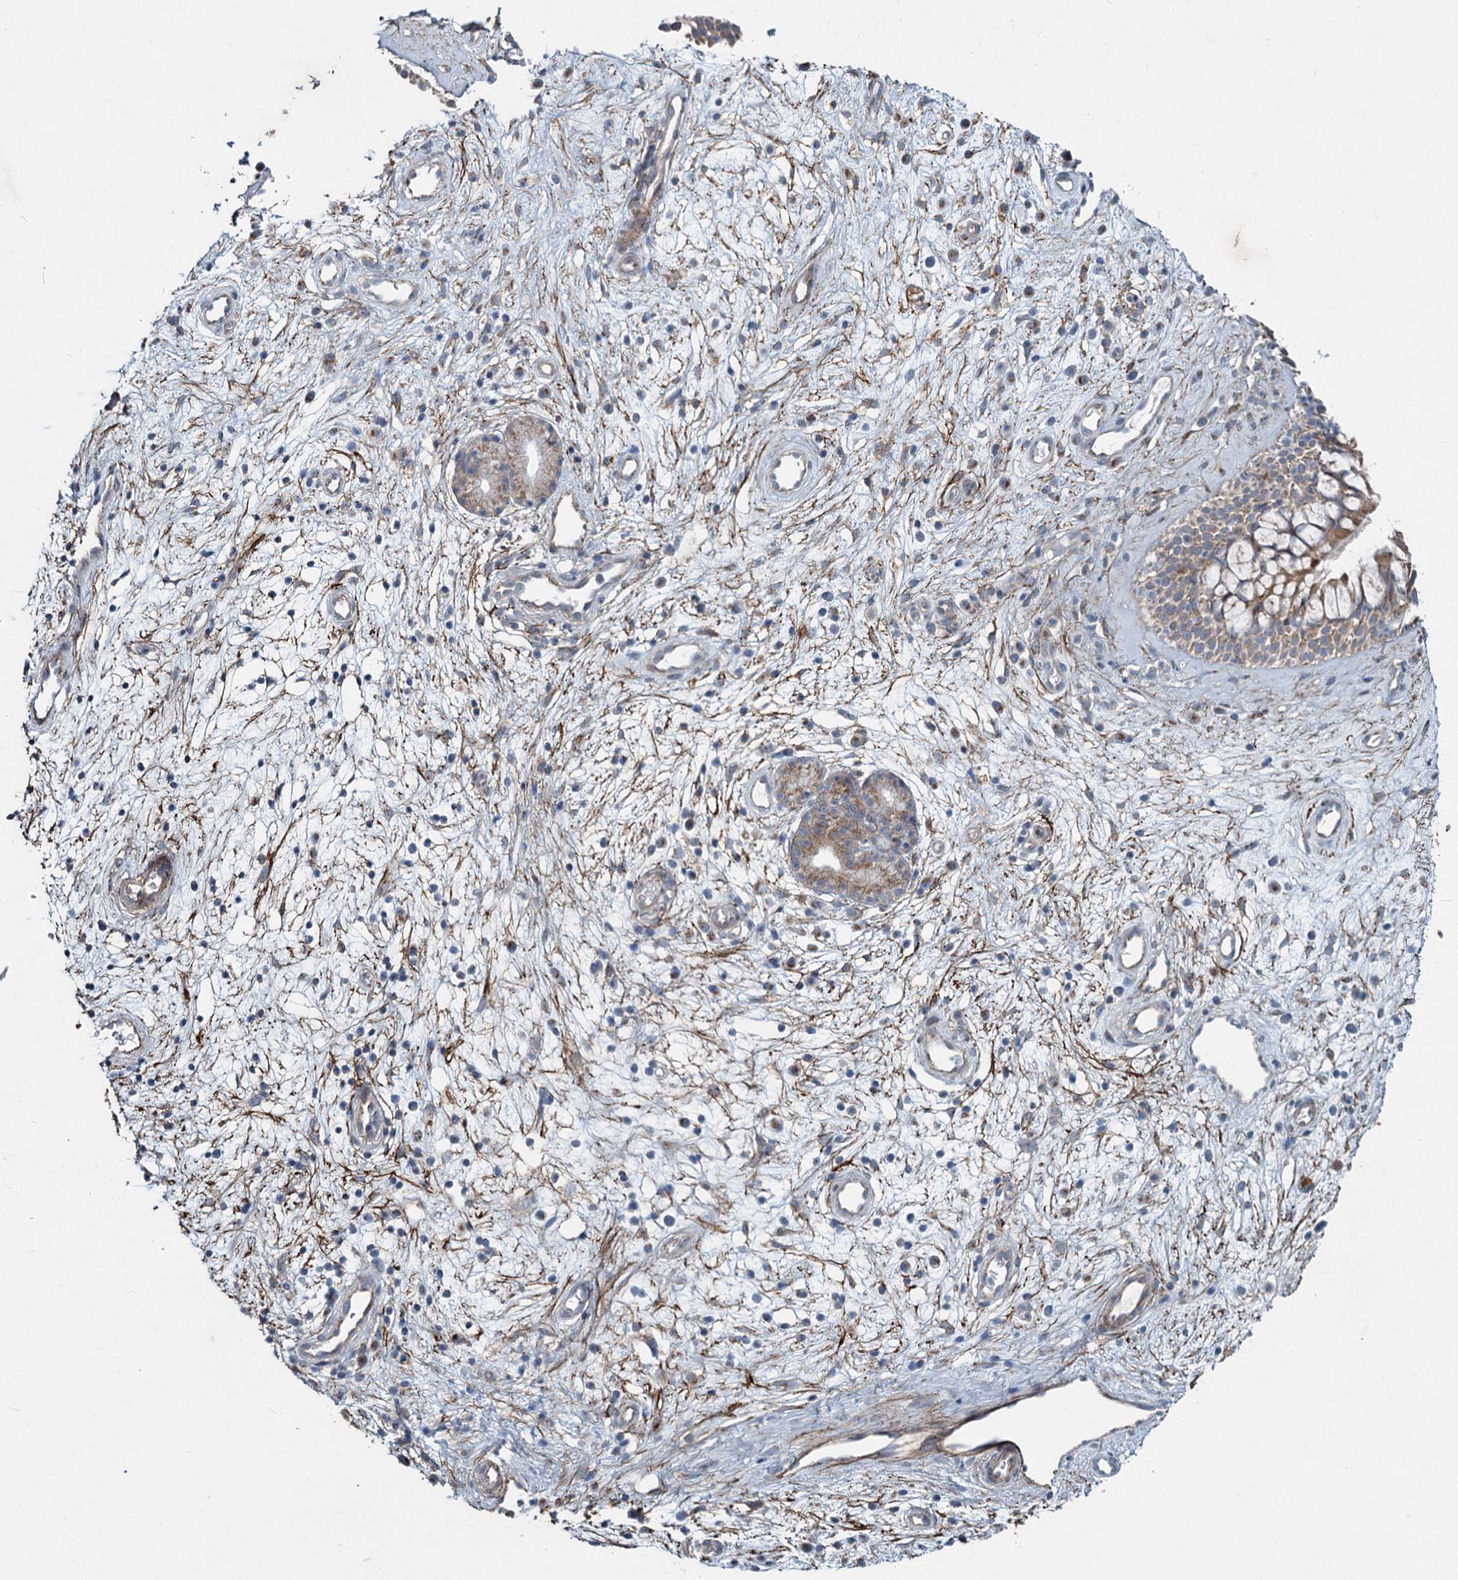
{"staining": {"intensity": "moderate", "quantity": ">75%", "location": "cytoplasmic/membranous"}, "tissue": "nasopharynx", "cell_type": "Respiratory epithelial cells", "image_type": "normal", "snomed": [{"axis": "morphology", "description": "Normal tissue, NOS"}, {"axis": "topography", "description": "Nasopharynx"}], "caption": "Immunohistochemistry staining of unremarkable nasopharynx, which demonstrates medium levels of moderate cytoplasmic/membranous expression in about >75% of respiratory epithelial cells indicating moderate cytoplasmic/membranous protein expression. The staining was performed using DAB (3,3'-diaminobenzidine) (brown) for protein detection and nuclei were counterstained in hematoxylin (blue).", "gene": "ADCY2", "patient": {"sex": "male", "age": 32}}